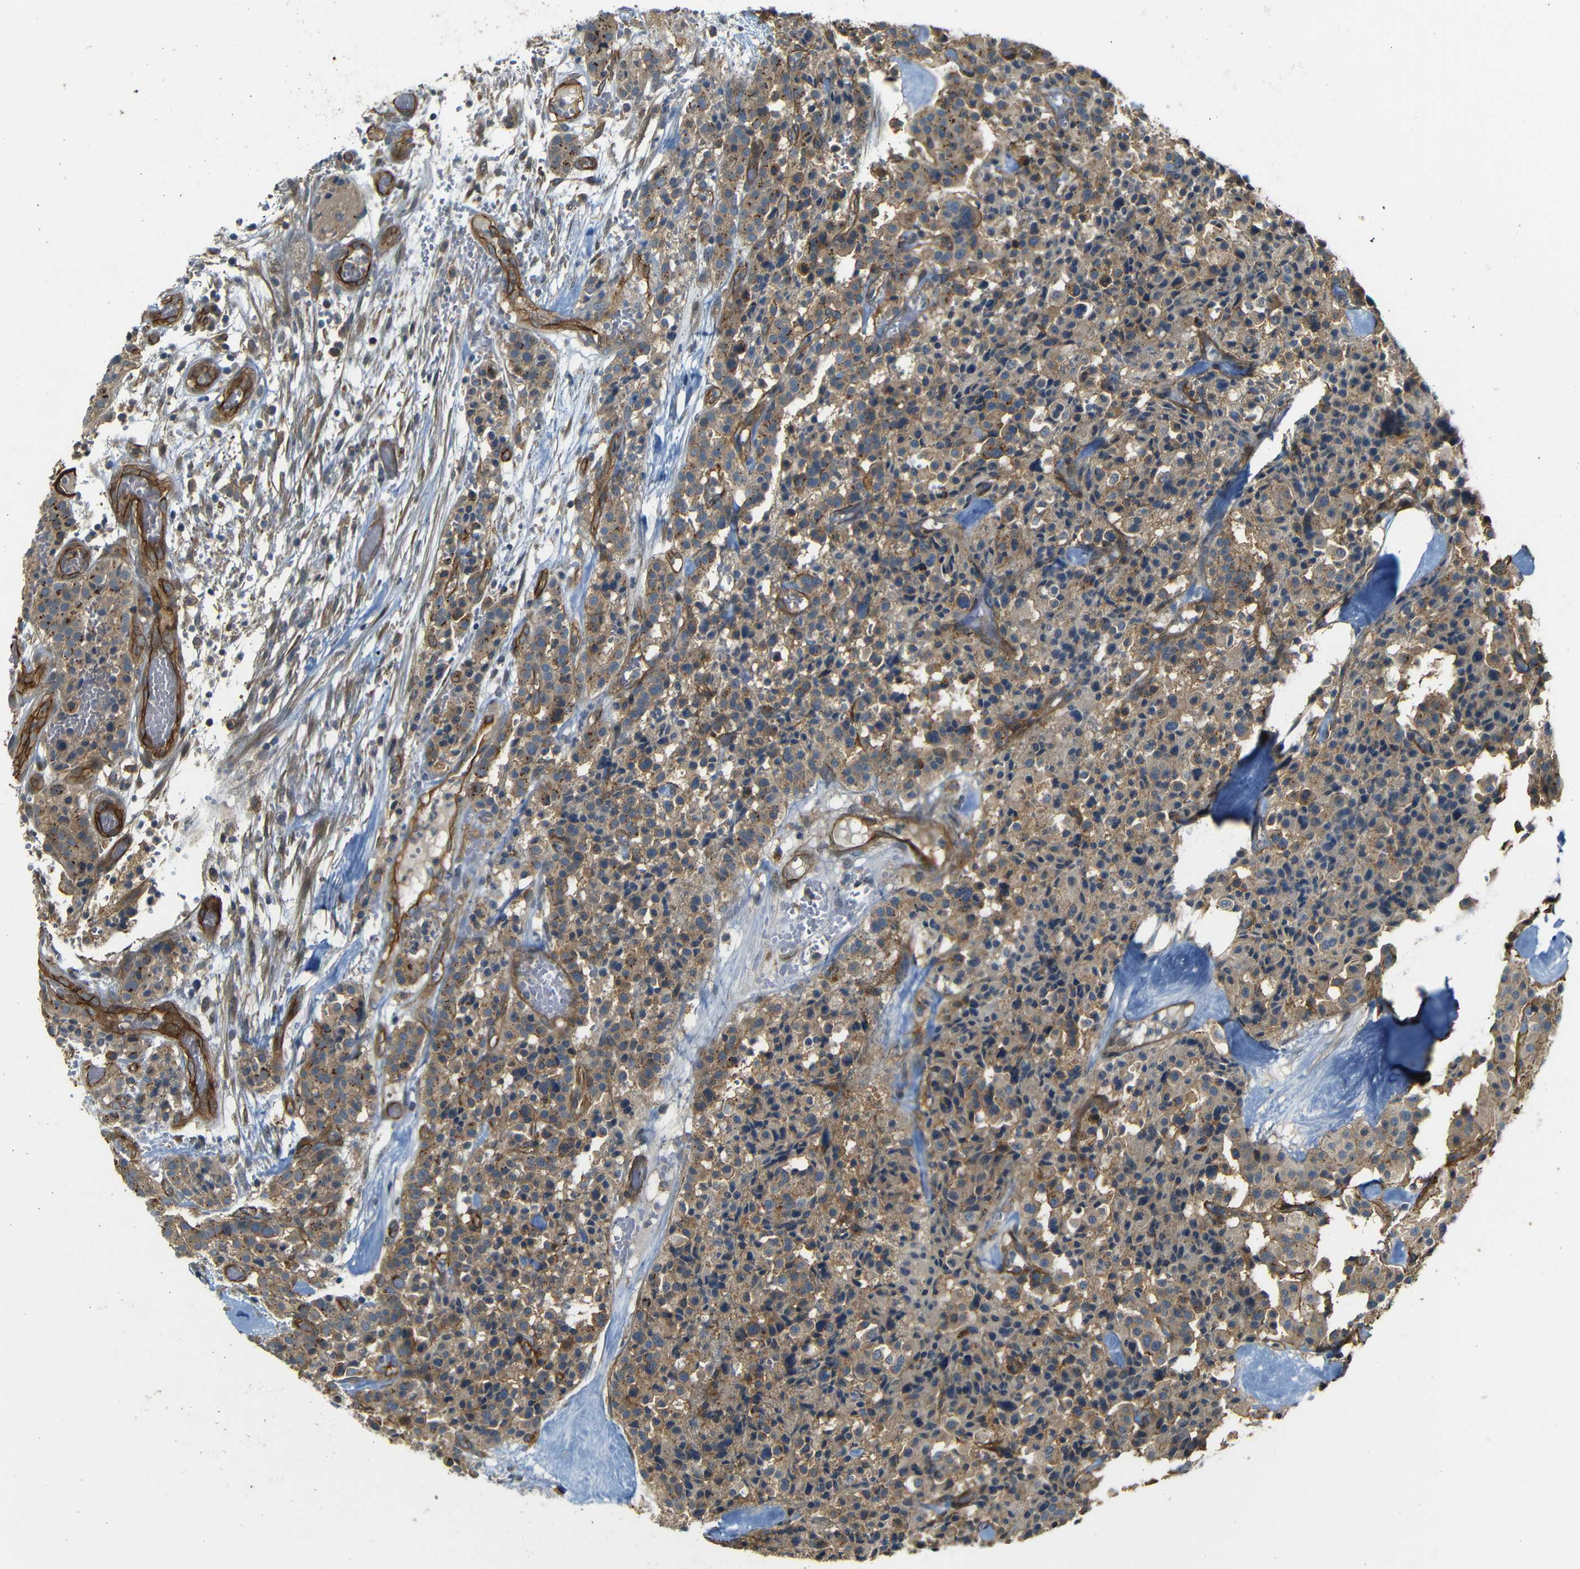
{"staining": {"intensity": "moderate", "quantity": ">75%", "location": "cytoplasmic/membranous"}, "tissue": "carcinoid", "cell_type": "Tumor cells", "image_type": "cancer", "snomed": [{"axis": "morphology", "description": "Carcinoid, malignant, NOS"}, {"axis": "topography", "description": "Lung"}], "caption": "Protein staining of malignant carcinoid tissue shows moderate cytoplasmic/membranous positivity in approximately >75% of tumor cells.", "gene": "RELL1", "patient": {"sex": "male", "age": 30}}